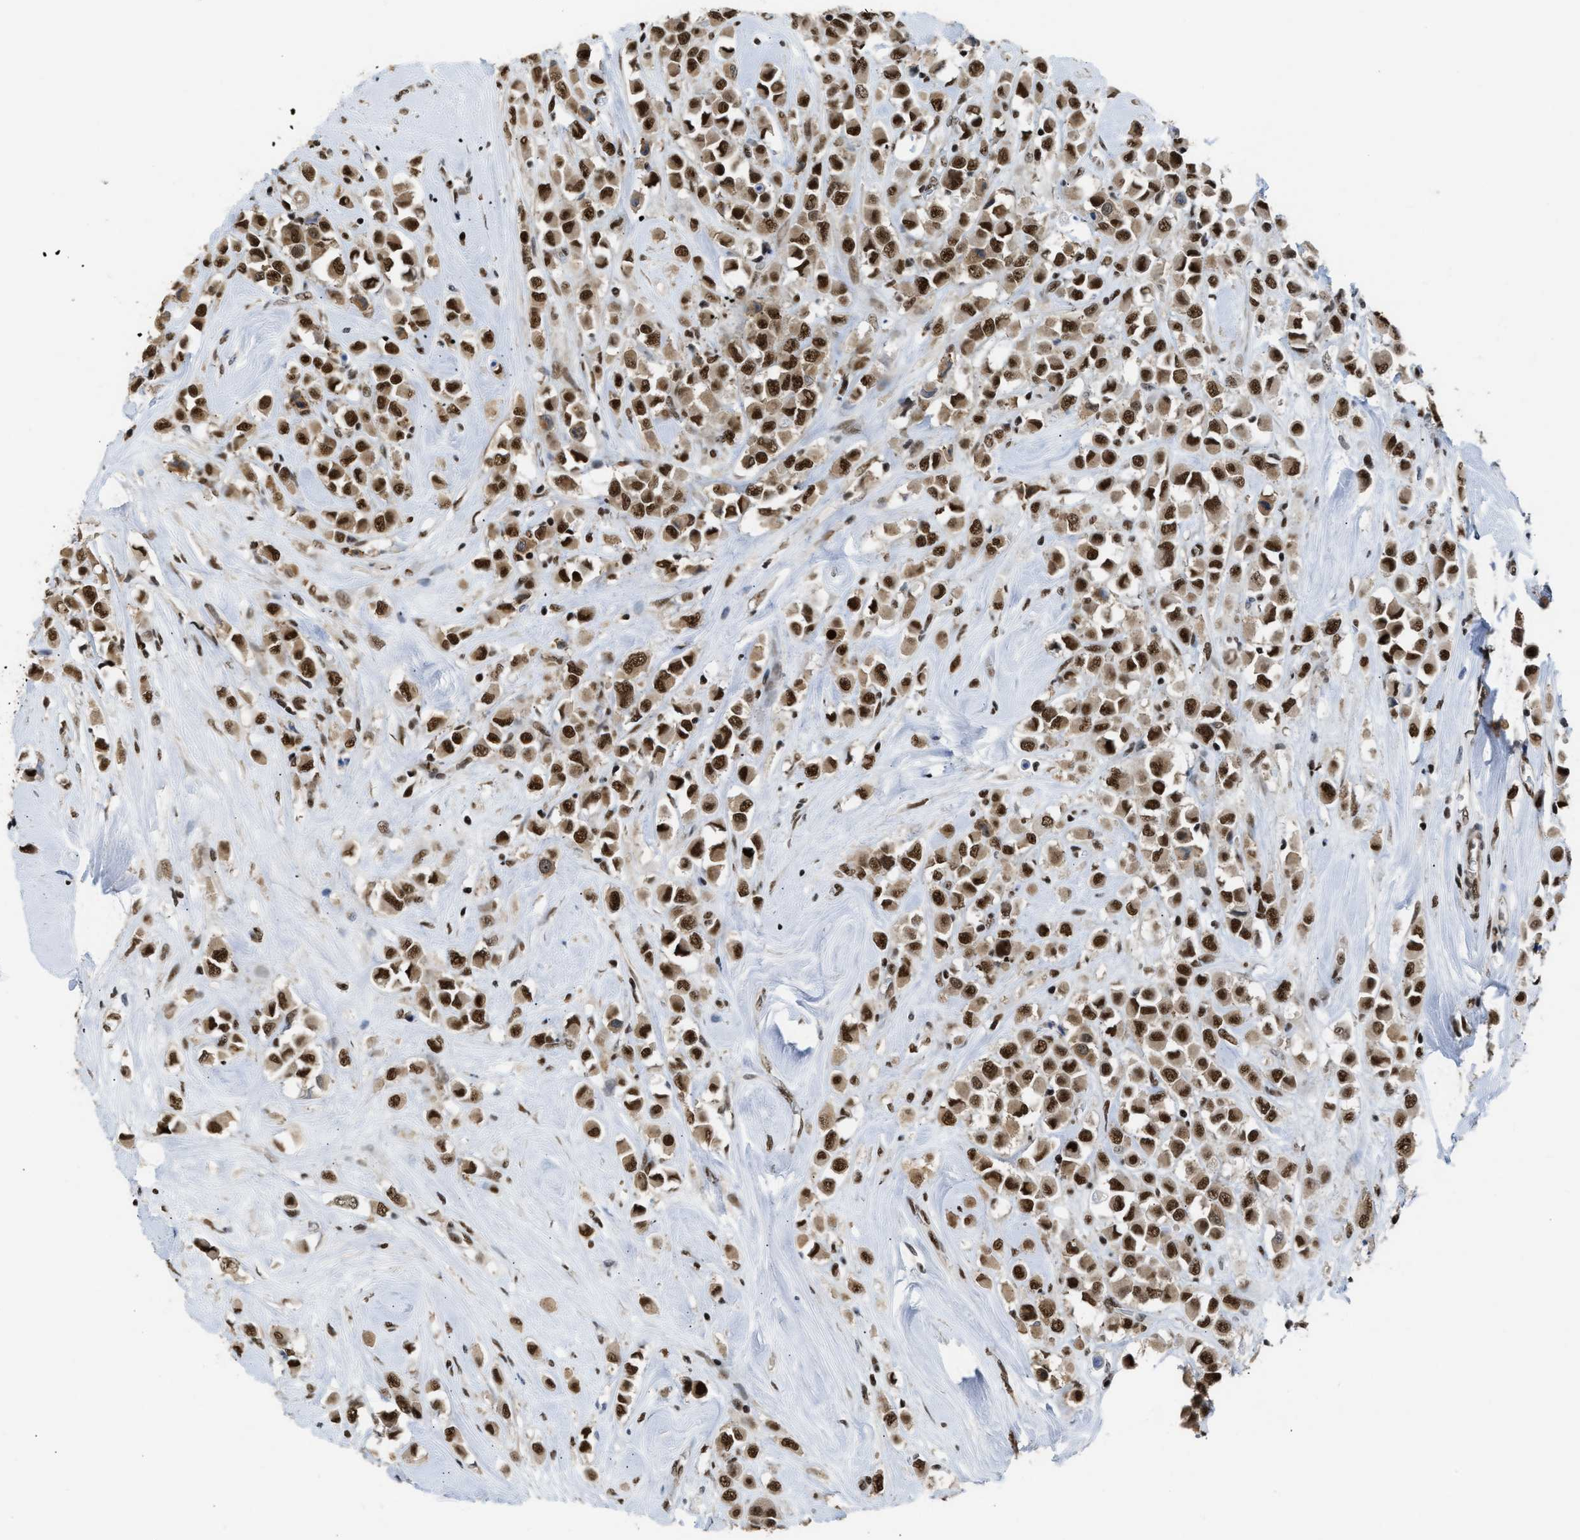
{"staining": {"intensity": "strong", "quantity": ">75%", "location": "nuclear"}, "tissue": "breast cancer", "cell_type": "Tumor cells", "image_type": "cancer", "snomed": [{"axis": "morphology", "description": "Duct carcinoma"}, {"axis": "topography", "description": "Breast"}], "caption": "Immunohistochemistry (DAB) staining of breast cancer shows strong nuclear protein staining in approximately >75% of tumor cells.", "gene": "SCAF4", "patient": {"sex": "female", "age": 61}}